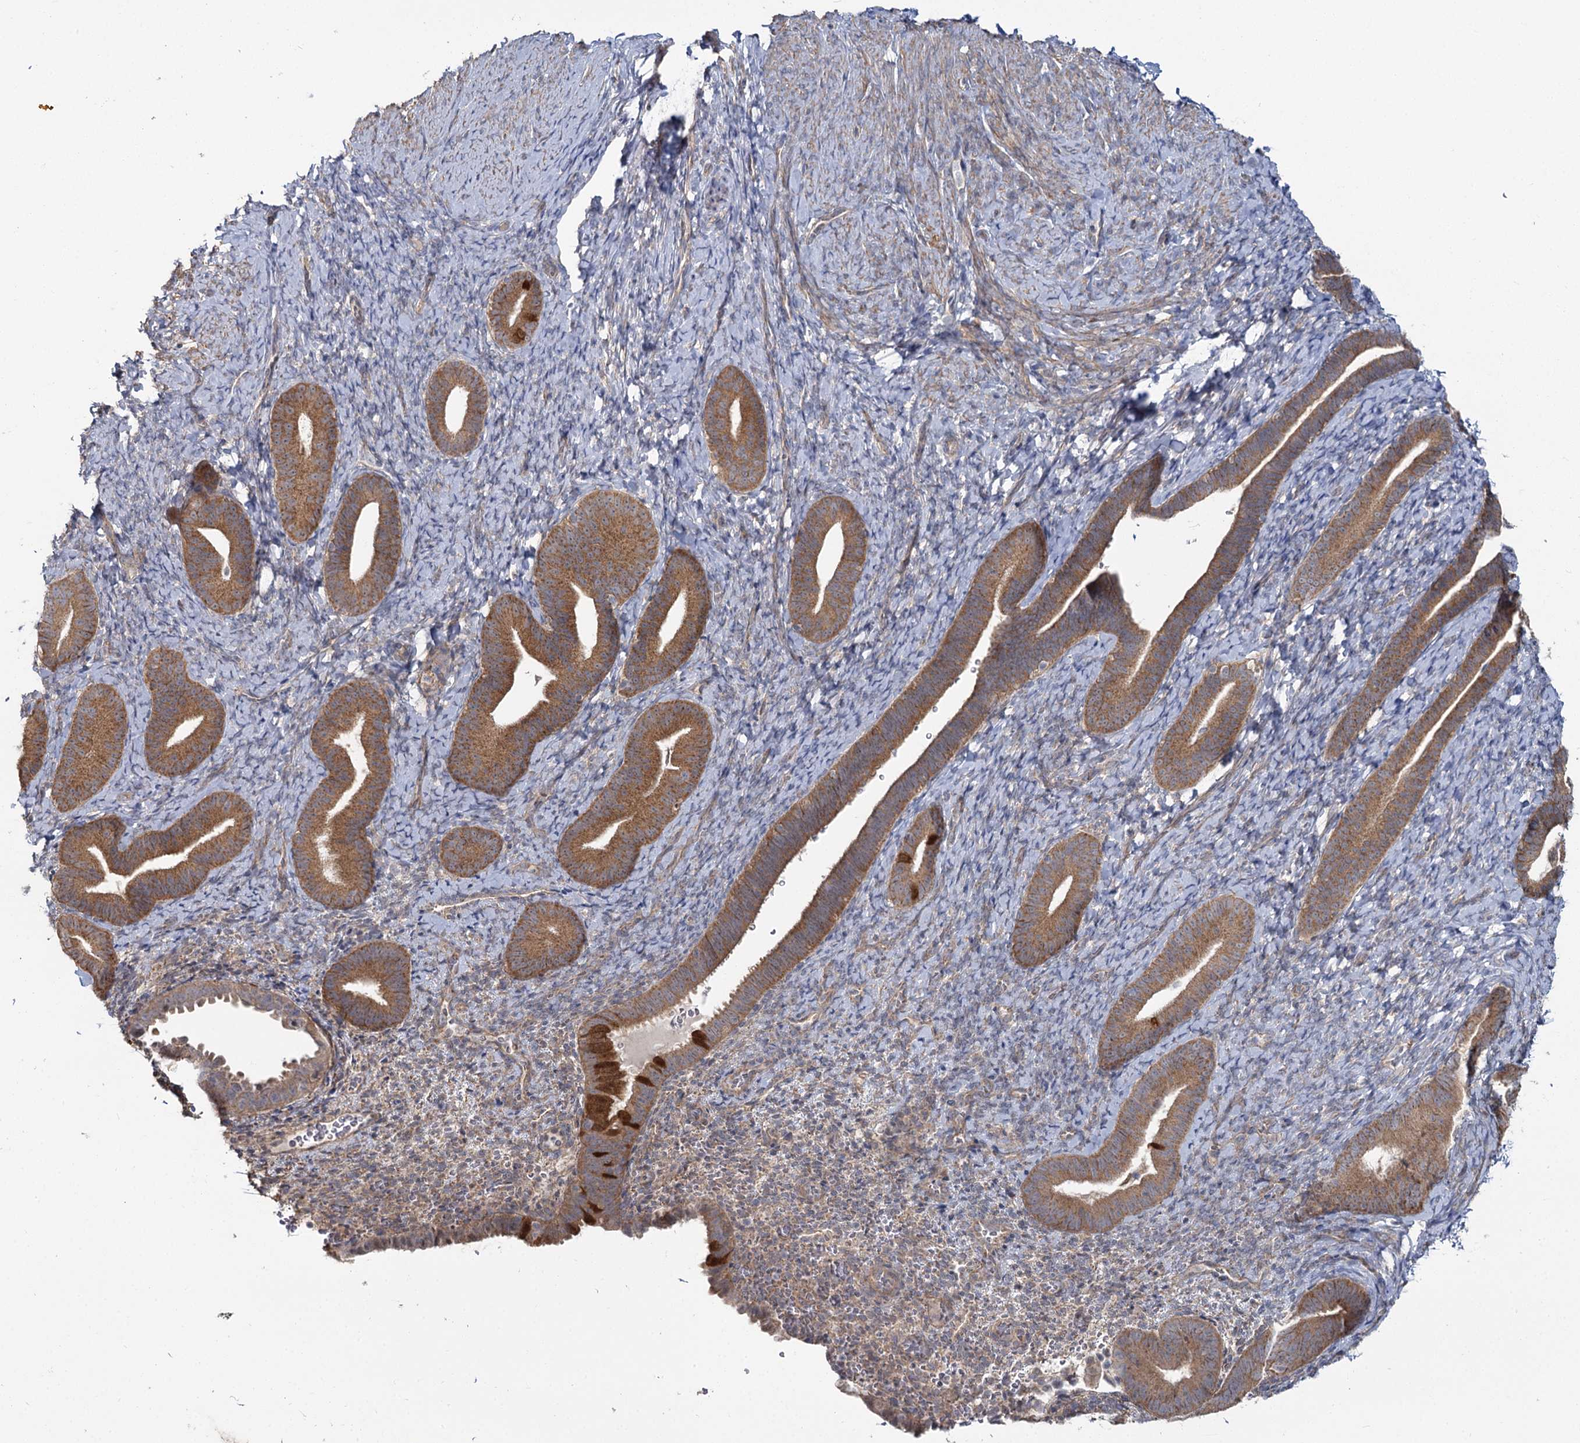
{"staining": {"intensity": "weak", "quantity": "25%-75%", "location": "cytoplasmic/membranous"}, "tissue": "endometrium", "cell_type": "Cells in endometrial stroma", "image_type": "normal", "snomed": [{"axis": "morphology", "description": "Normal tissue, NOS"}, {"axis": "topography", "description": "Endometrium"}], "caption": "Immunohistochemistry (IHC) (DAB (3,3'-diaminobenzidine)) staining of benign human endometrium shows weak cytoplasmic/membranous protein expression in approximately 25%-75% of cells in endometrial stroma. Using DAB (3,3'-diaminobenzidine) (brown) and hematoxylin (blue) stains, captured at high magnification using brightfield microscopy.", "gene": "TBC1D9B", "patient": {"sex": "female", "age": 65}}